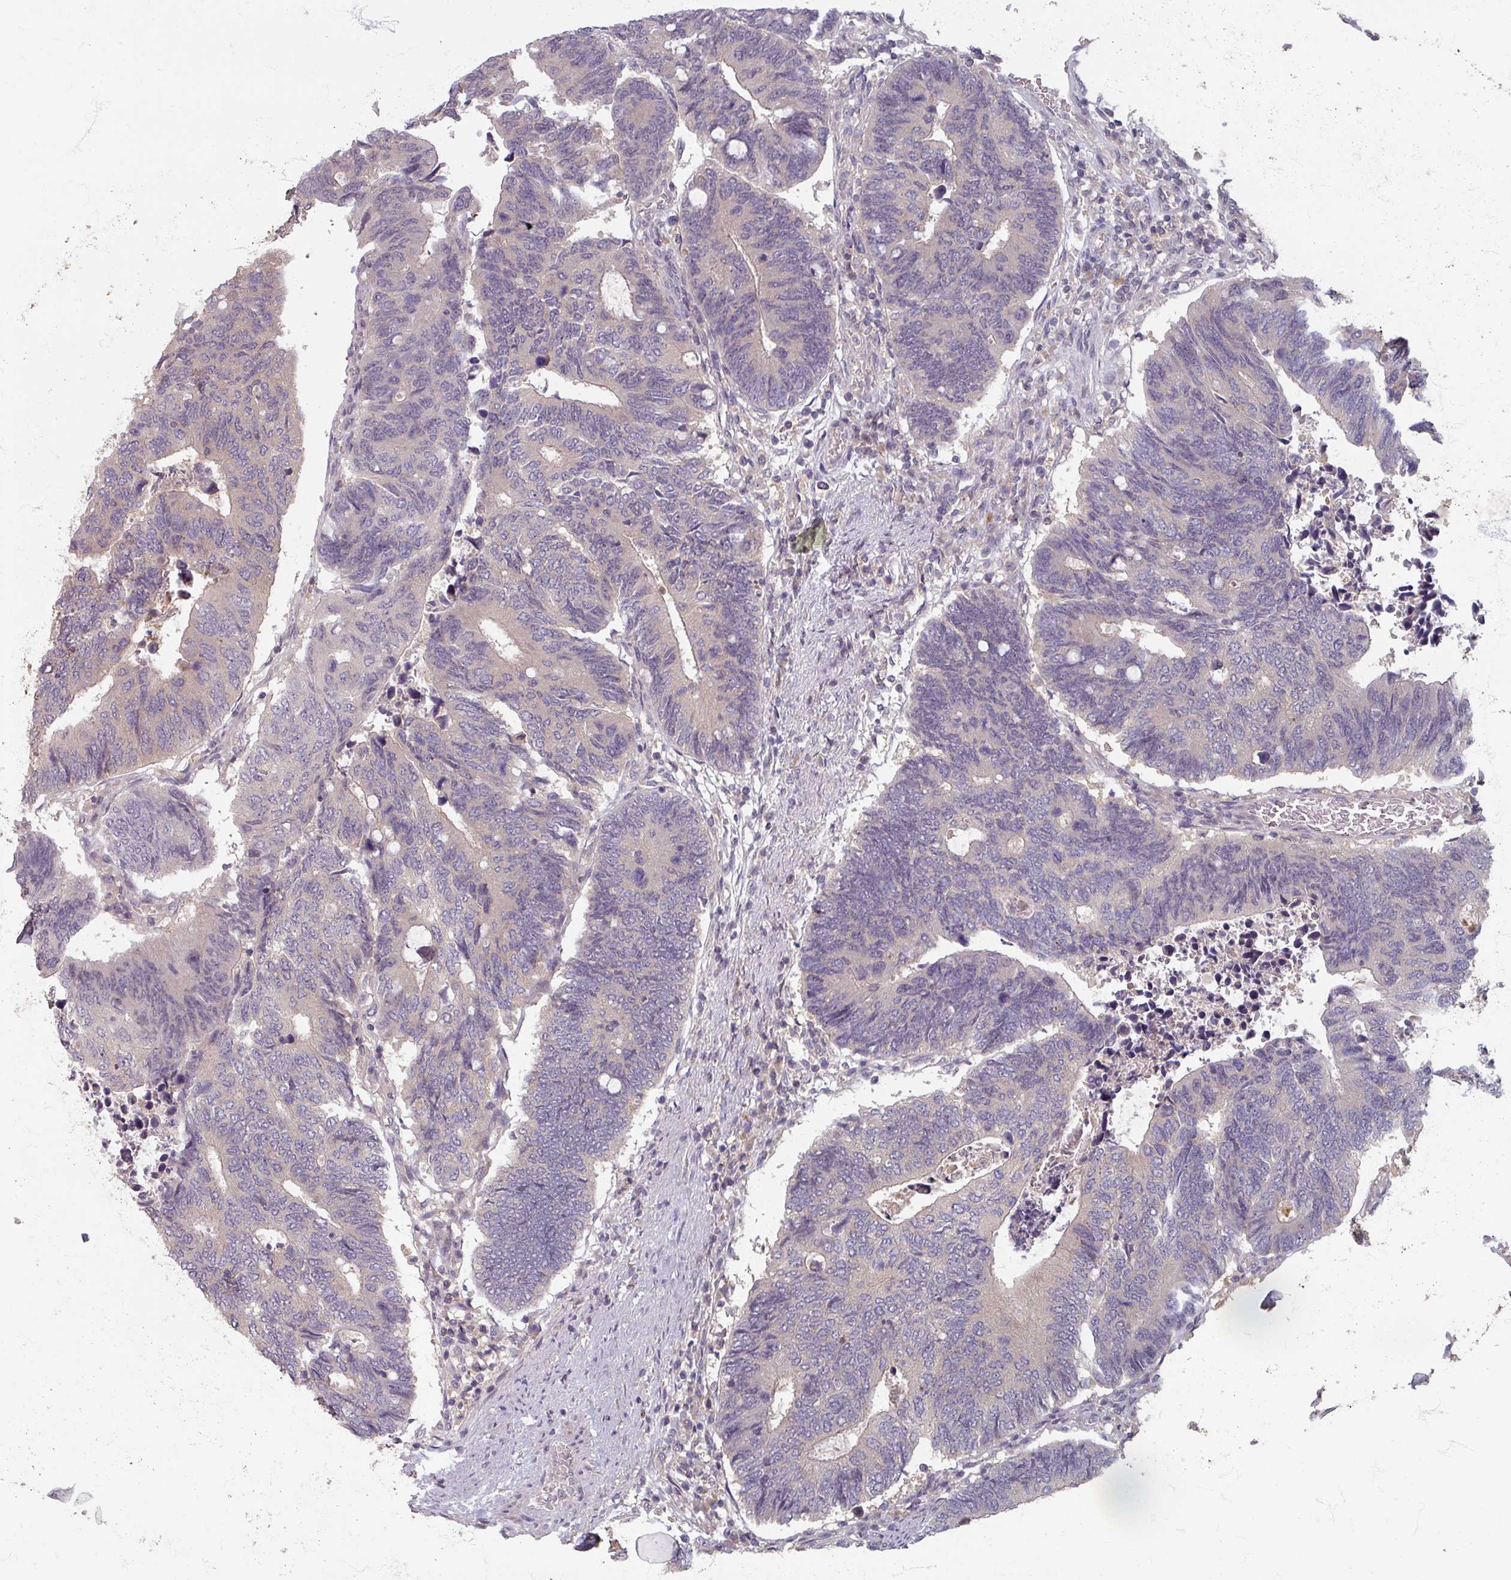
{"staining": {"intensity": "negative", "quantity": "none", "location": "none"}, "tissue": "colorectal cancer", "cell_type": "Tumor cells", "image_type": "cancer", "snomed": [{"axis": "morphology", "description": "Adenocarcinoma, NOS"}, {"axis": "topography", "description": "Colon"}], "caption": "High power microscopy micrograph of an IHC image of adenocarcinoma (colorectal), revealing no significant positivity in tumor cells.", "gene": "STAM", "patient": {"sex": "male", "age": 87}}